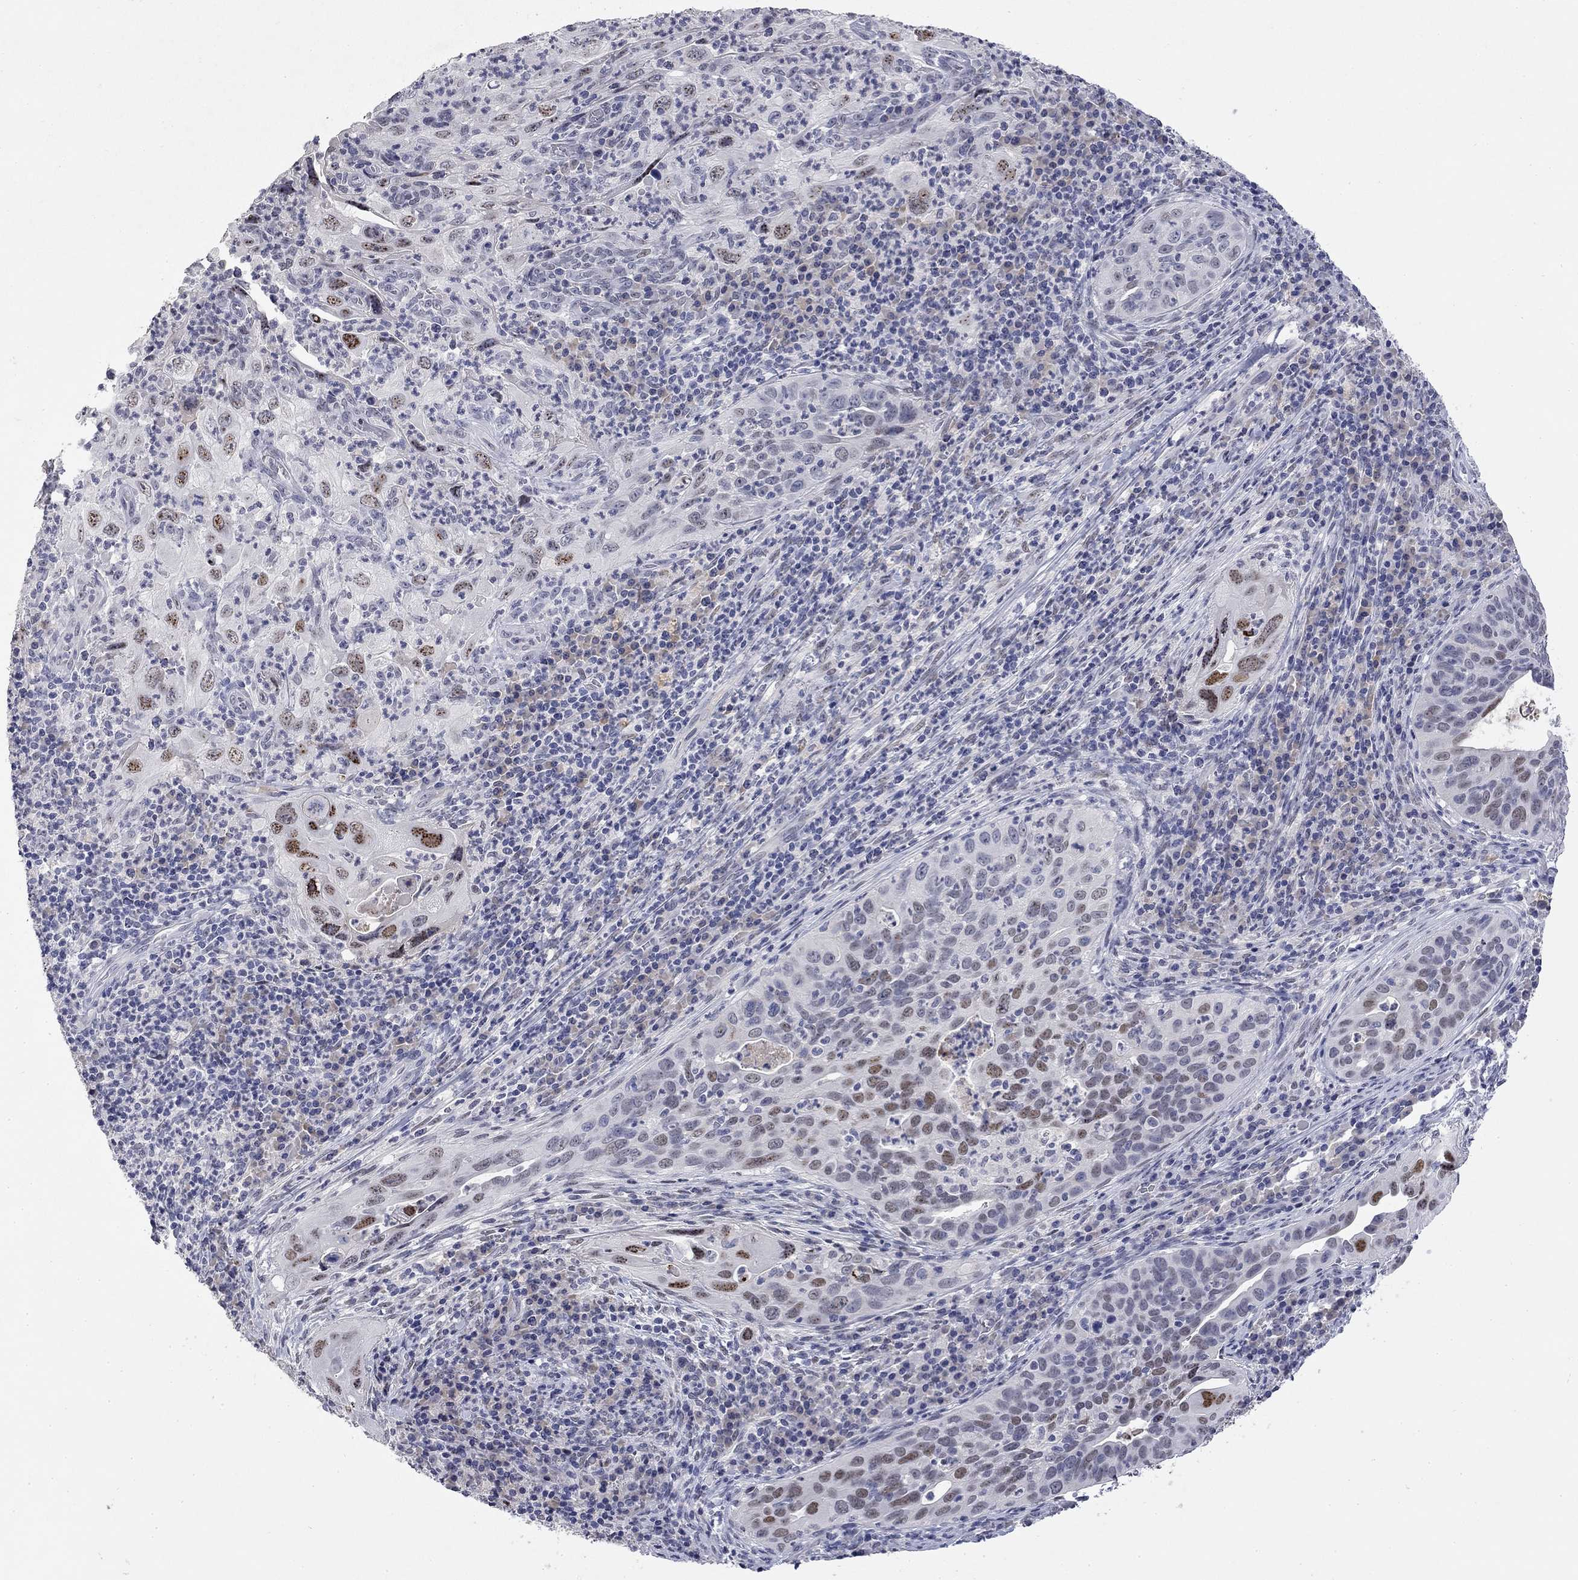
{"staining": {"intensity": "moderate", "quantity": "<25%", "location": "nuclear"}, "tissue": "cervical cancer", "cell_type": "Tumor cells", "image_type": "cancer", "snomed": [{"axis": "morphology", "description": "Squamous cell carcinoma, NOS"}, {"axis": "topography", "description": "Cervix"}], "caption": "IHC micrograph of neoplastic tissue: cervical cancer stained using IHC demonstrates low levels of moderate protein expression localized specifically in the nuclear of tumor cells, appearing as a nuclear brown color.", "gene": "SLC51A", "patient": {"sex": "female", "age": 26}}